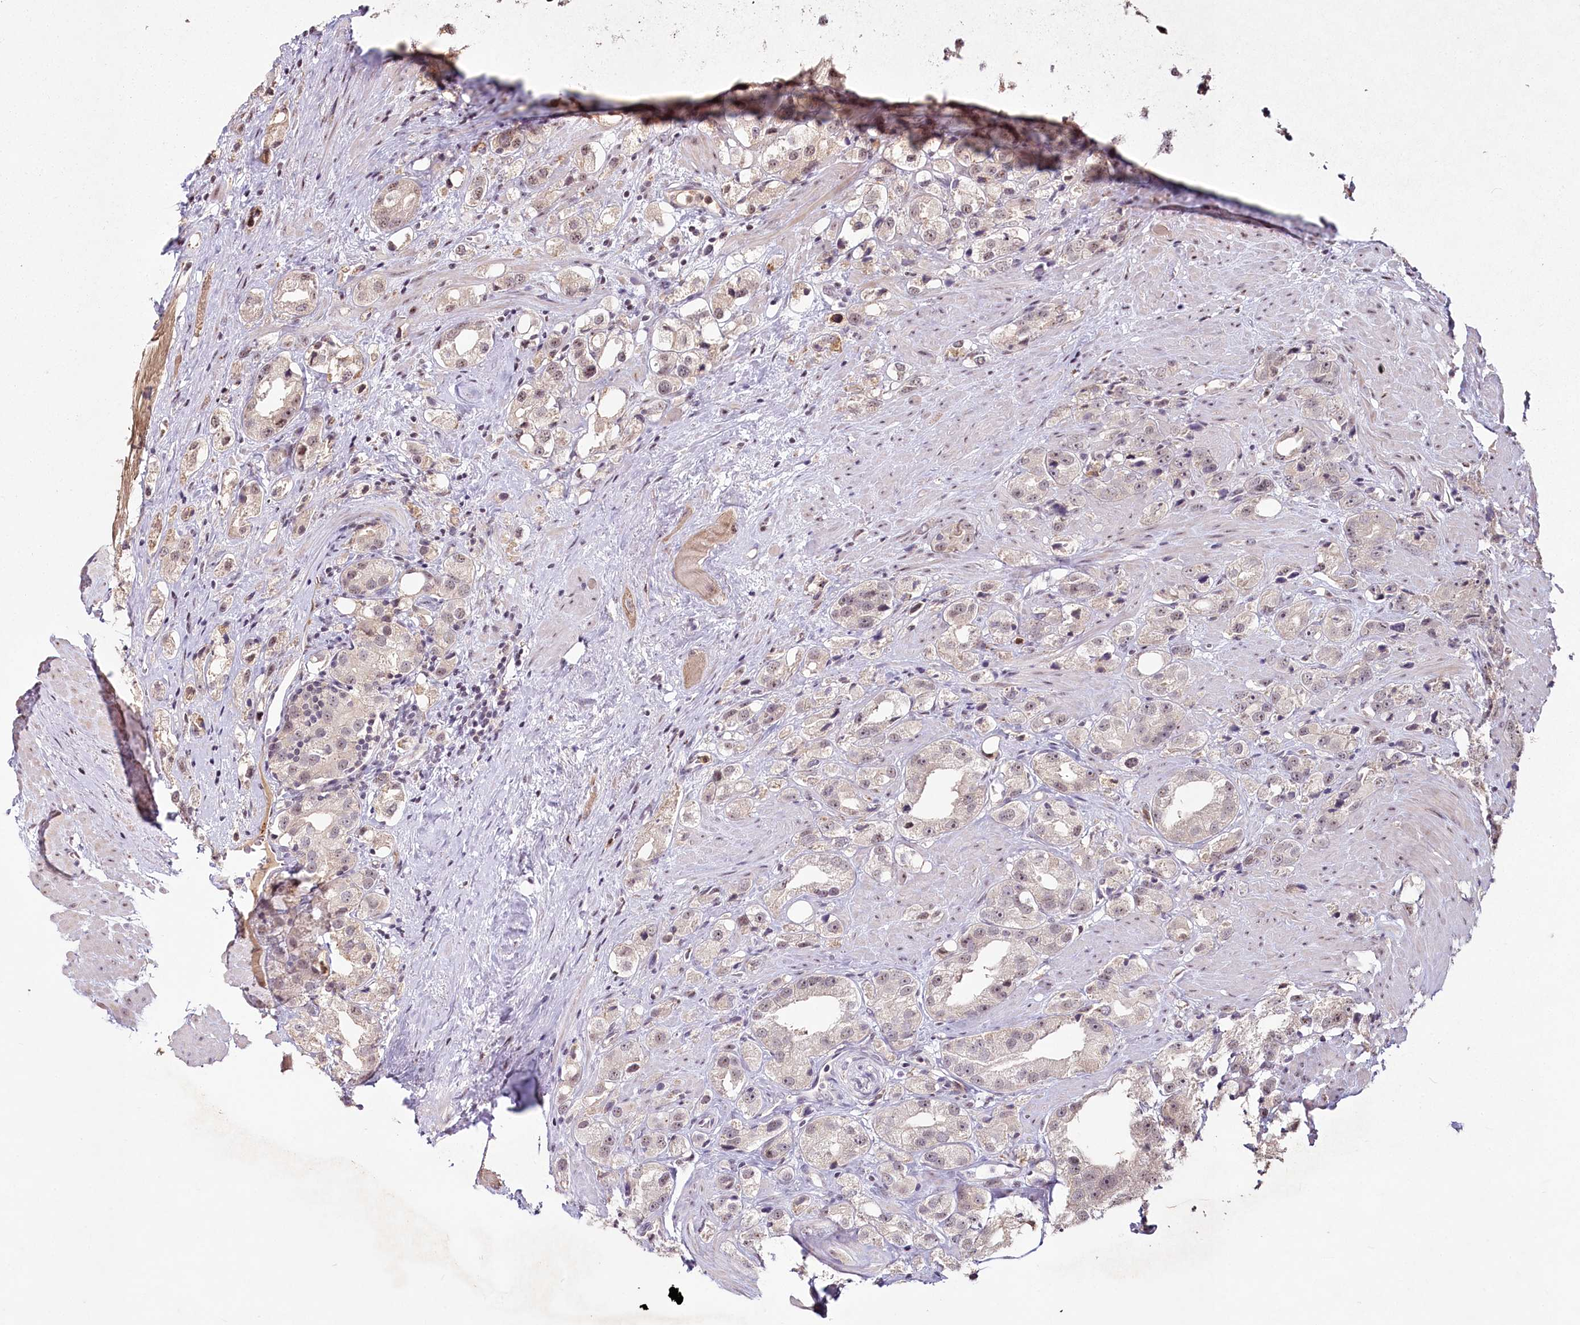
{"staining": {"intensity": "weak", "quantity": "25%-75%", "location": "nuclear"}, "tissue": "prostate cancer", "cell_type": "Tumor cells", "image_type": "cancer", "snomed": [{"axis": "morphology", "description": "Adenocarcinoma, NOS"}, {"axis": "topography", "description": "Prostate"}], "caption": "Protein analysis of prostate cancer (adenocarcinoma) tissue reveals weak nuclear expression in approximately 25%-75% of tumor cells.", "gene": "PYROXD1", "patient": {"sex": "male", "age": 79}}